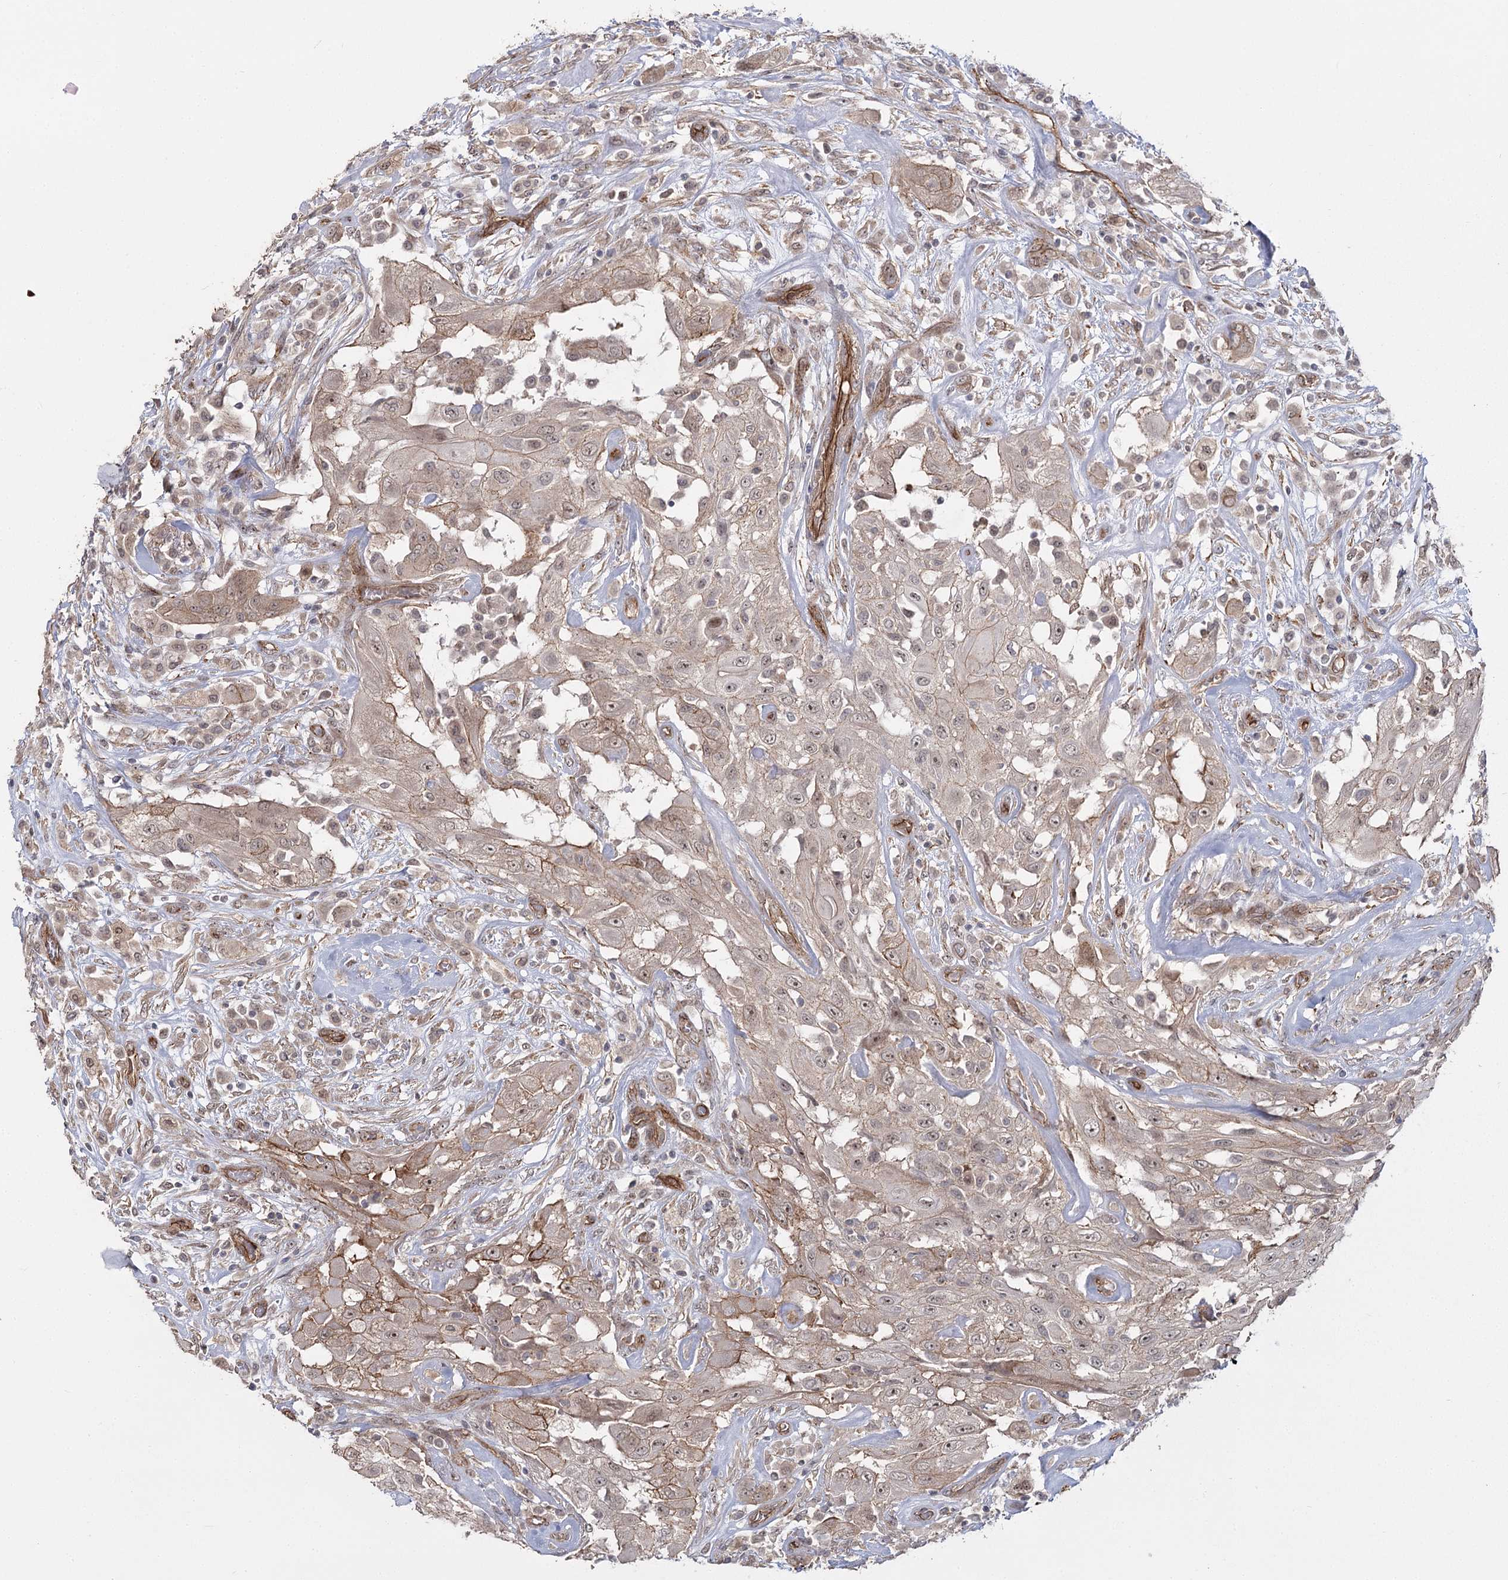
{"staining": {"intensity": "moderate", "quantity": ">75%", "location": "cytoplasmic/membranous"}, "tissue": "thyroid cancer", "cell_type": "Tumor cells", "image_type": "cancer", "snomed": [{"axis": "morphology", "description": "Papillary adenocarcinoma, NOS"}, {"axis": "topography", "description": "Thyroid gland"}], "caption": "Moderate cytoplasmic/membranous staining for a protein is seen in about >75% of tumor cells of thyroid cancer (papillary adenocarcinoma) using immunohistochemistry.", "gene": "RPP14", "patient": {"sex": "female", "age": 59}}